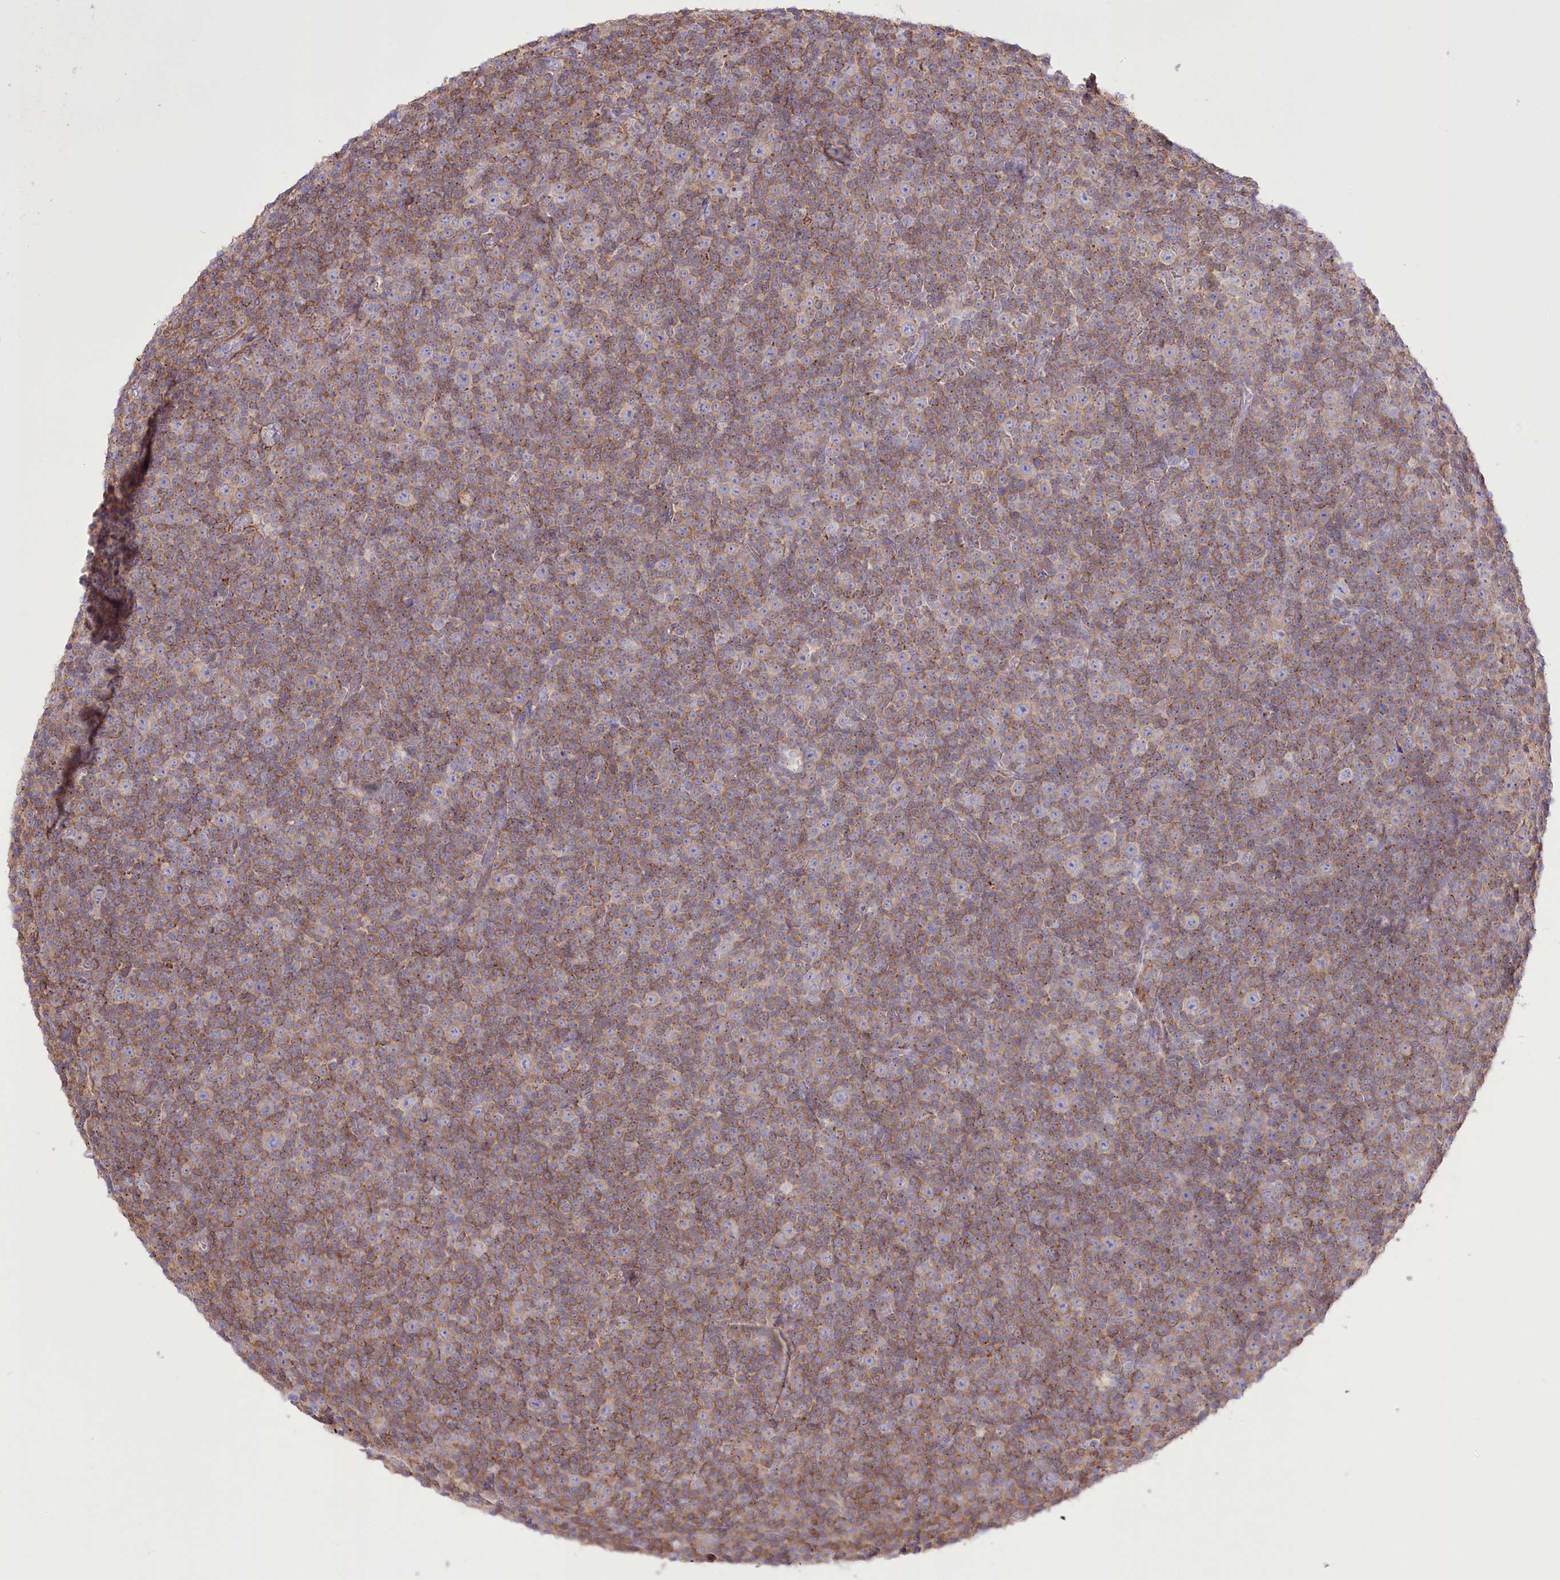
{"staining": {"intensity": "moderate", "quantity": ">75%", "location": "cytoplasmic/membranous"}, "tissue": "lymphoma", "cell_type": "Tumor cells", "image_type": "cancer", "snomed": [{"axis": "morphology", "description": "Malignant lymphoma, non-Hodgkin's type, Low grade"}, {"axis": "topography", "description": "Lymph node"}], "caption": "Human lymphoma stained for a protein (brown) displays moderate cytoplasmic/membranous positive staining in about >75% of tumor cells.", "gene": "FAM216A", "patient": {"sex": "female", "age": 67}}